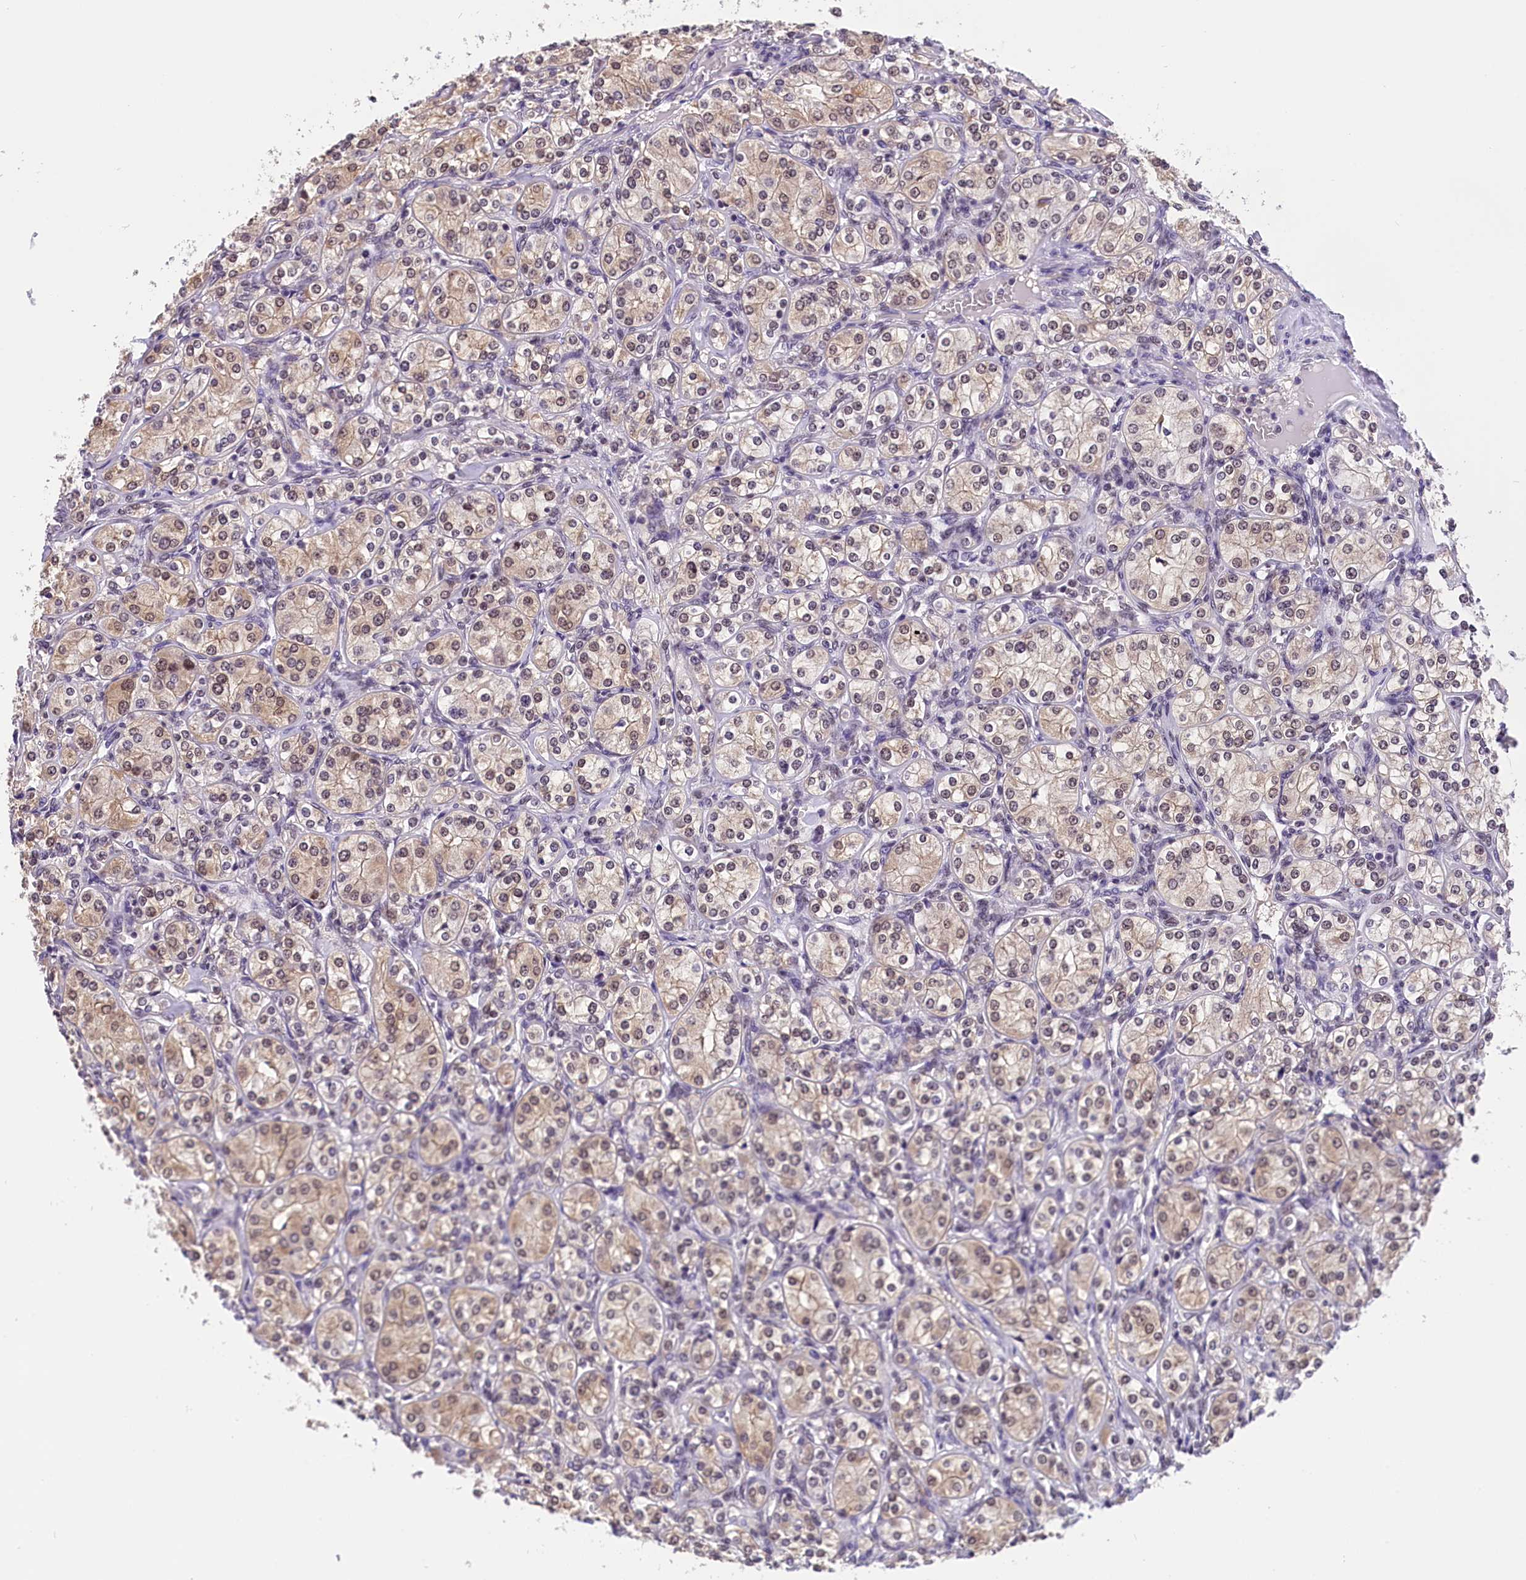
{"staining": {"intensity": "moderate", "quantity": ">75%", "location": "nuclear"}, "tissue": "renal cancer", "cell_type": "Tumor cells", "image_type": "cancer", "snomed": [{"axis": "morphology", "description": "Adenocarcinoma, NOS"}, {"axis": "topography", "description": "Kidney"}], "caption": "Moderate nuclear positivity for a protein is appreciated in approximately >75% of tumor cells of renal cancer (adenocarcinoma) using immunohistochemistry (IHC).", "gene": "ZC3H4", "patient": {"sex": "male", "age": 77}}